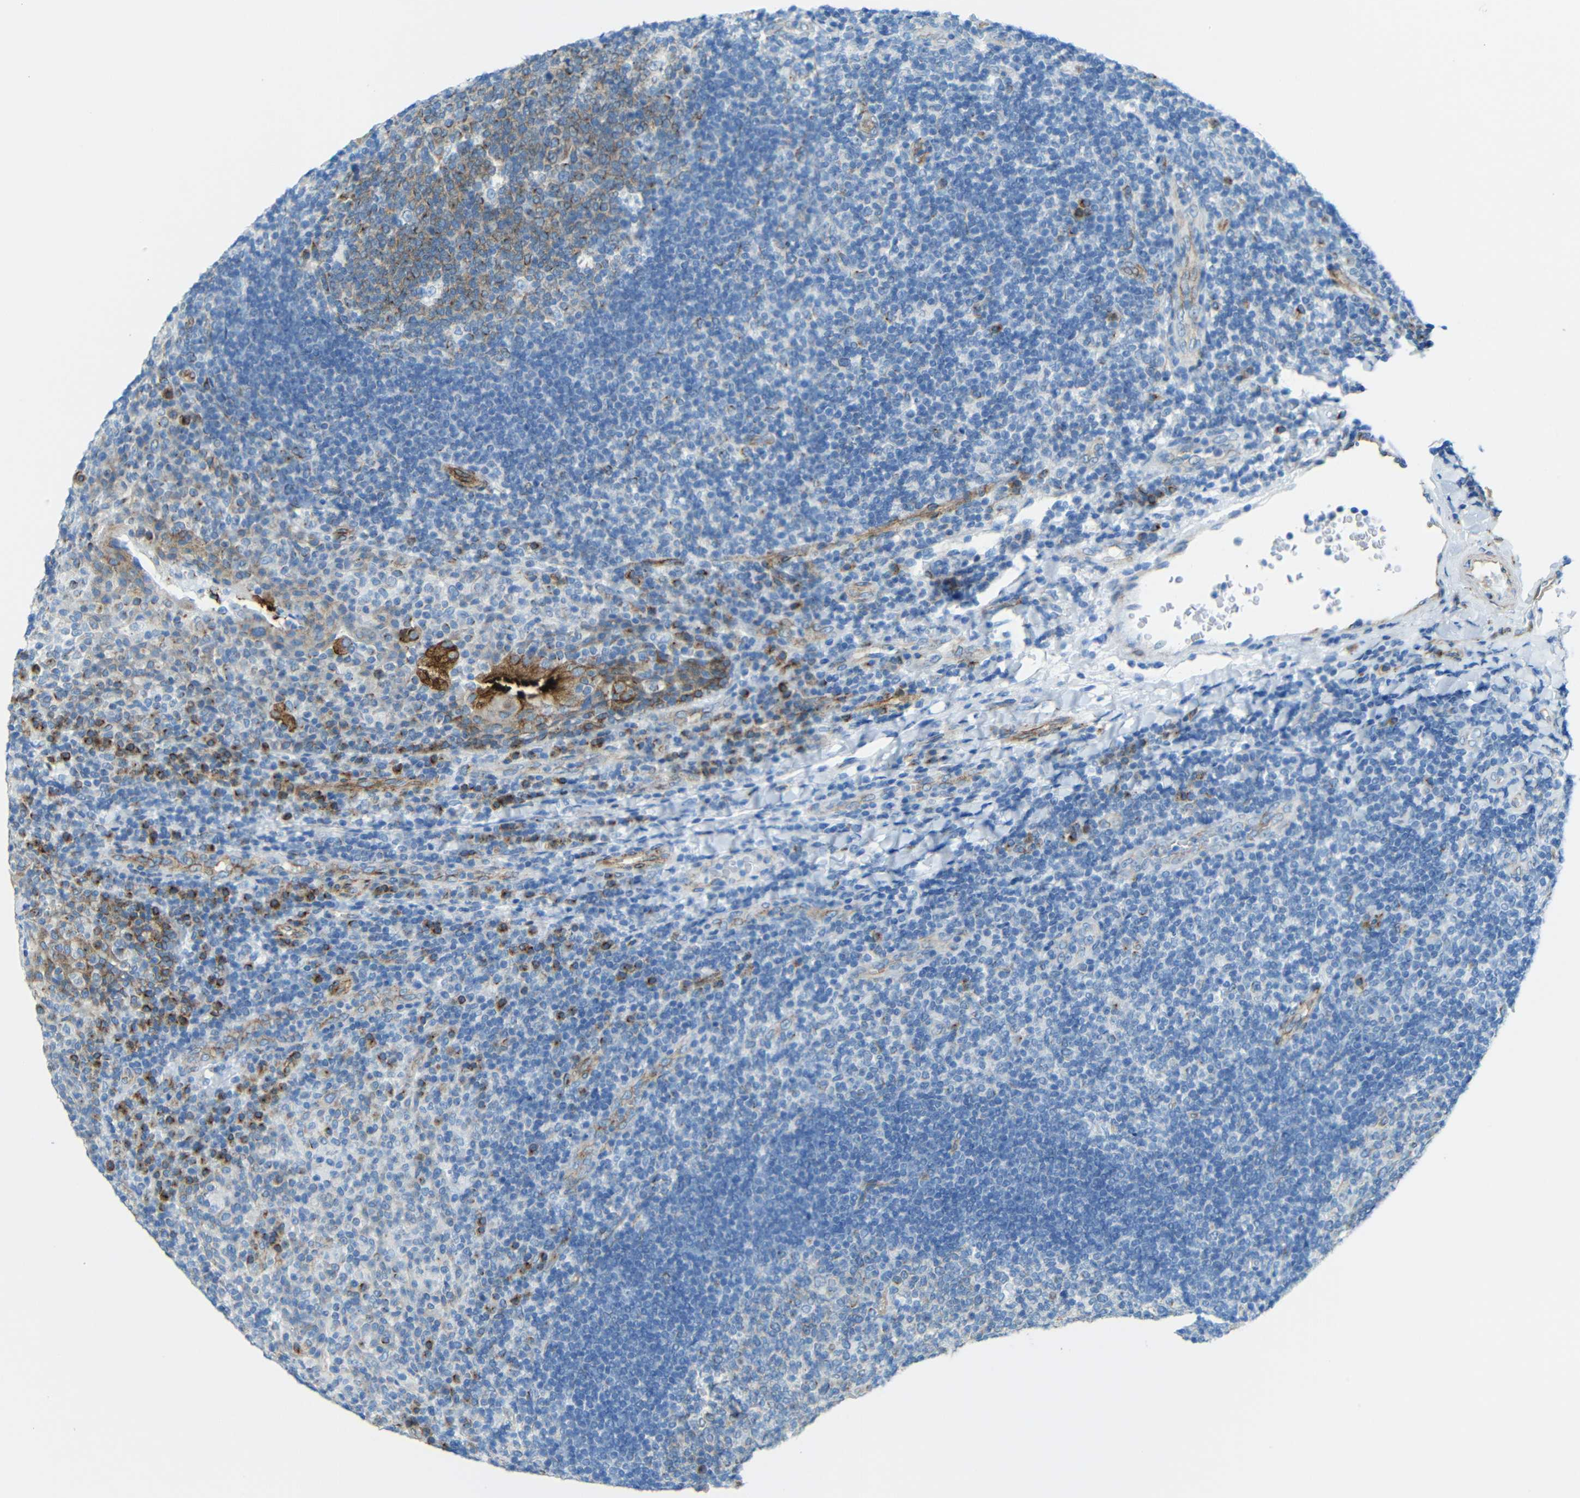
{"staining": {"intensity": "moderate", "quantity": "25%-75%", "location": "cytoplasmic/membranous"}, "tissue": "tonsil", "cell_type": "Germinal center cells", "image_type": "normal", "snomed": [{"axis": "morphology", "description": "Normal tissue, NOS"}, {"axis": "topography", "description": "Tonsil"}], "caption": "IHC of normal tonsil displays medium levels of moderate cytoplasmic/membranous expression in about 25%-75% of germinal center cells. (IHC, brightfield microscopy, high magnification).", "gene": "TUBB4B", "patient": {"sex": "male", "age": 17}}